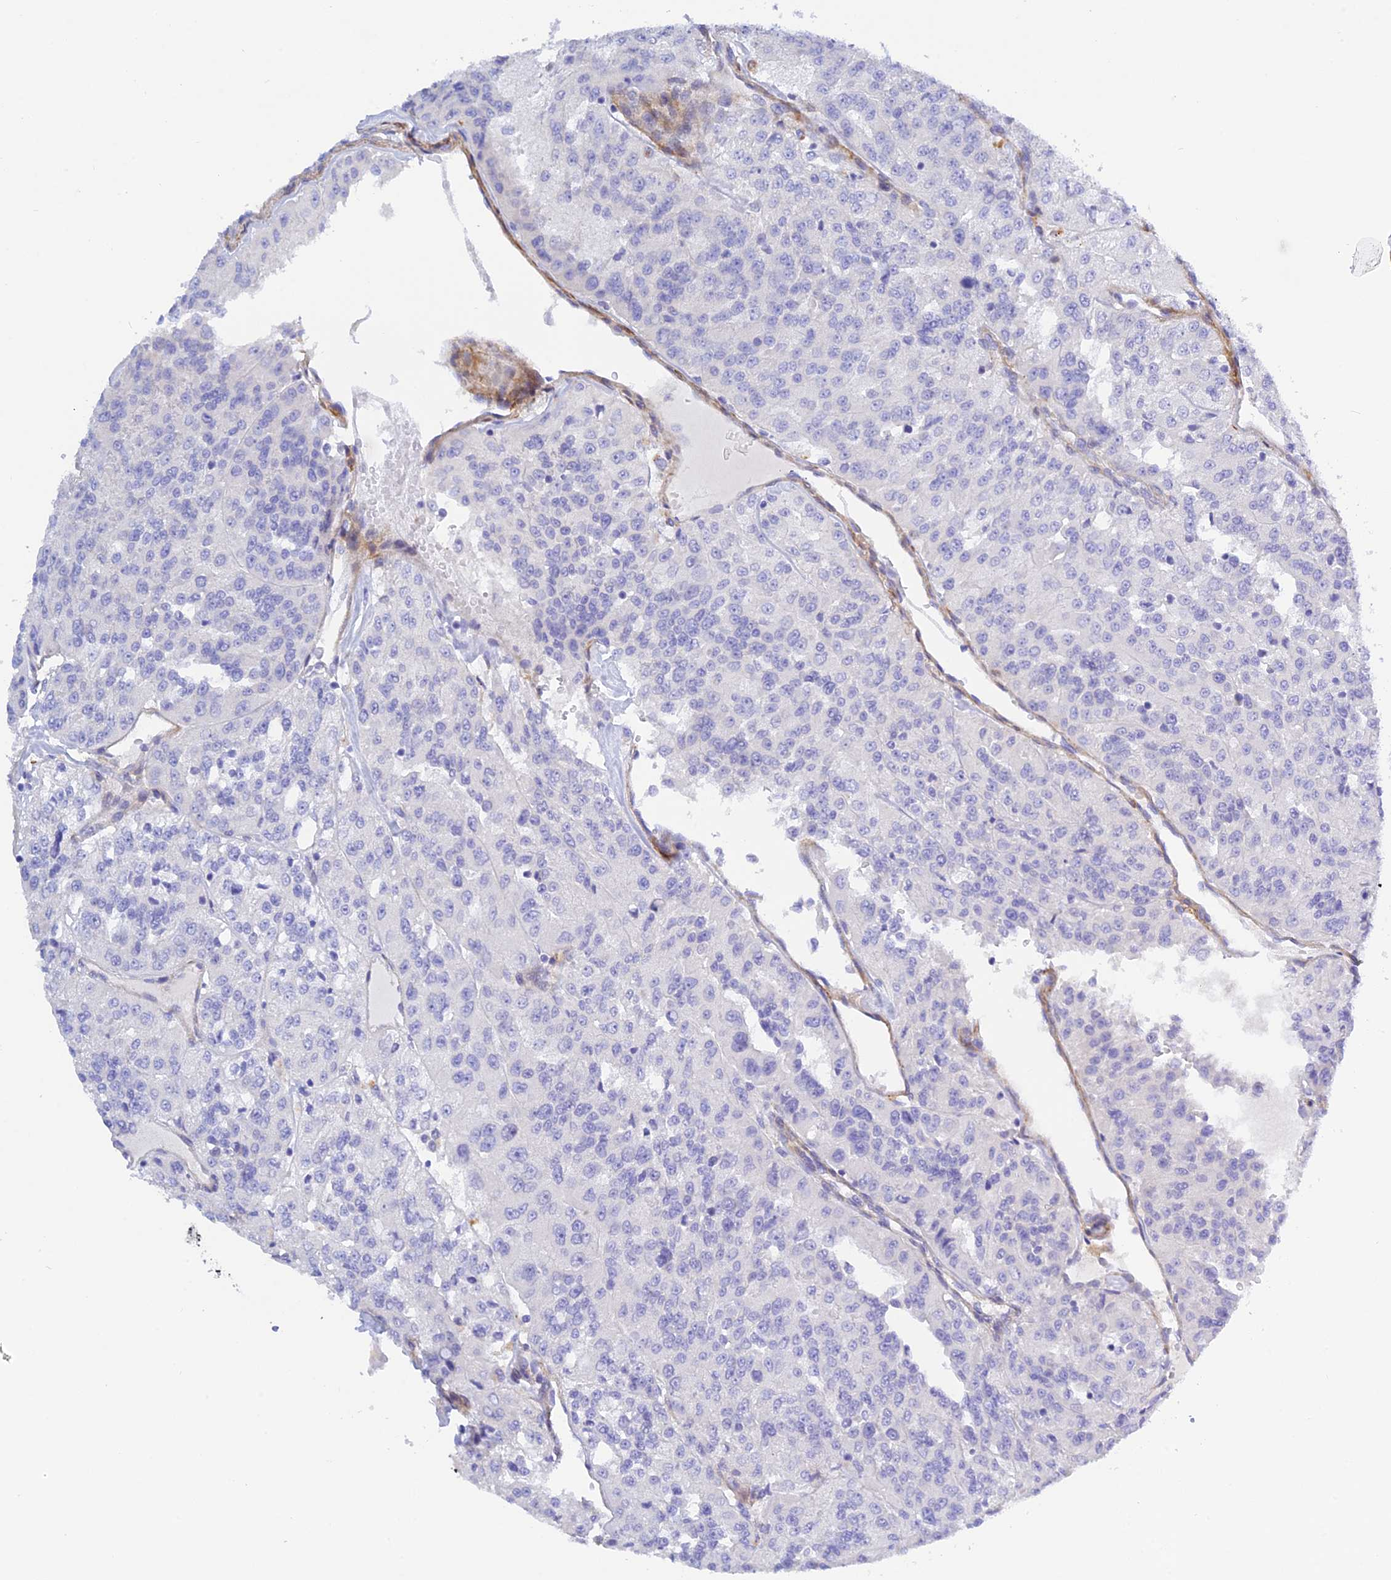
{"staining": {"intensity": "negative", "quantity": "none", "location": "none"}, "tissue": "renal cancer", "cell_type": "Tumor cells", "image_type": "cancer", "snomed": [{"axis": "morphology", "description": "Adenocarcinoma, NOS"}, {"axis": "topography", "description": "Kidney"}], "caption": "Adenocarcinoma (renal) stained for a protein using immunohistochemistry displays no positivity tumor cells.", "gene": "ZDHHC16", "patient": {"sex": "female", "age": 63}}